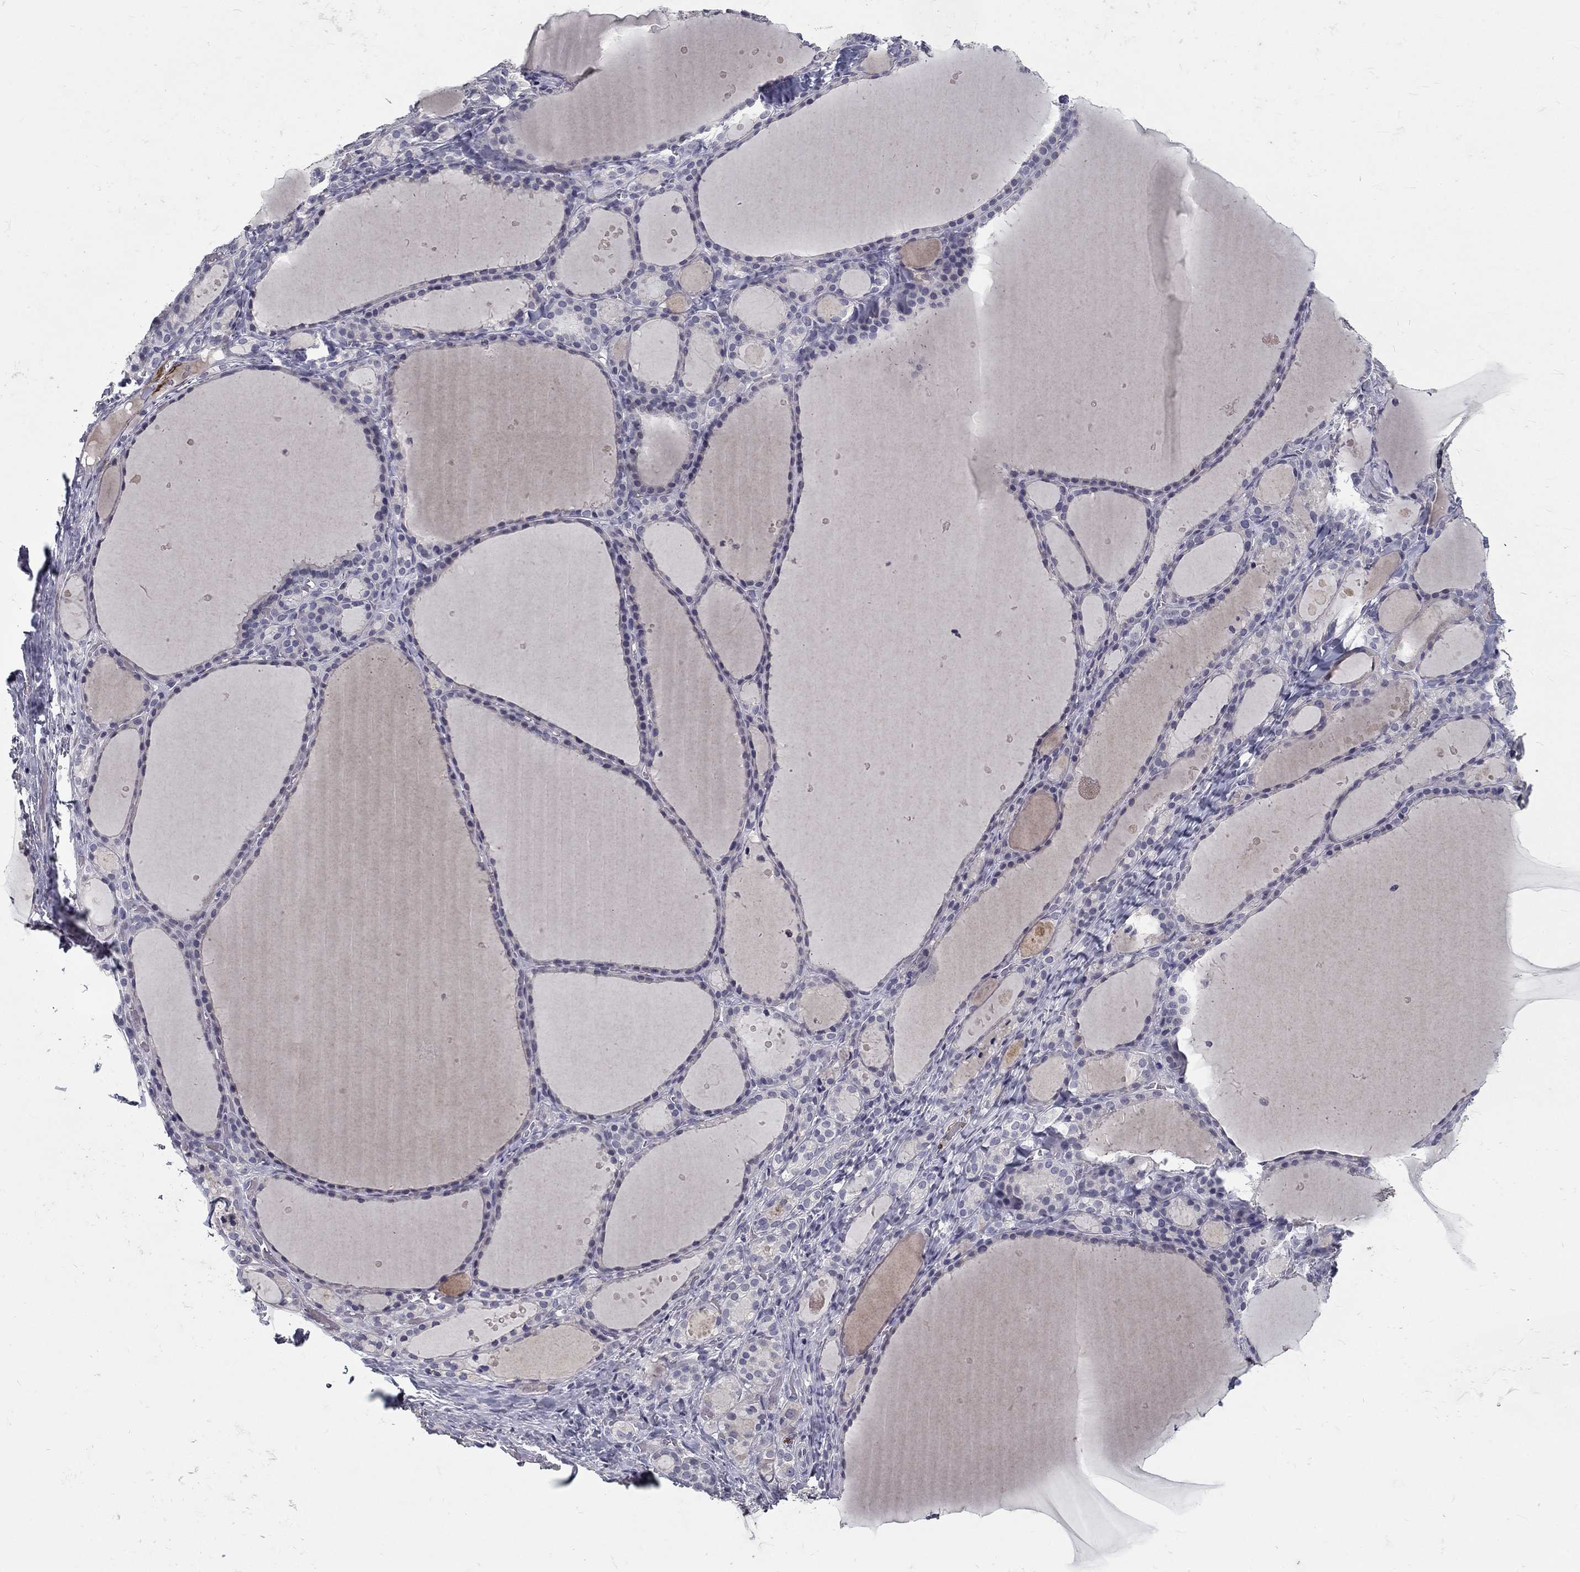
{"staining": {"intensity": "negative", "quantity": "none", "location": "none"}, "tissue": "thyroid gland", "cell_type": "Glandular cells", "image_type": "normal", "snomed": [{"axis": "morphology", "description": "Normal tissue, NOS"}, {"axis": "topography", "description": "Thyroid gland"}], "caption": "Immunohistochemical staining of unremarkable thyroid gland exhibits no significant positivity in glandular cells. (DAB (3,3'-diaminobenzidine) IHC visualized using brightfield microscopy, high magnification).", "gene": "NOS1", "patient": {"sex": "male", "age": 68}}